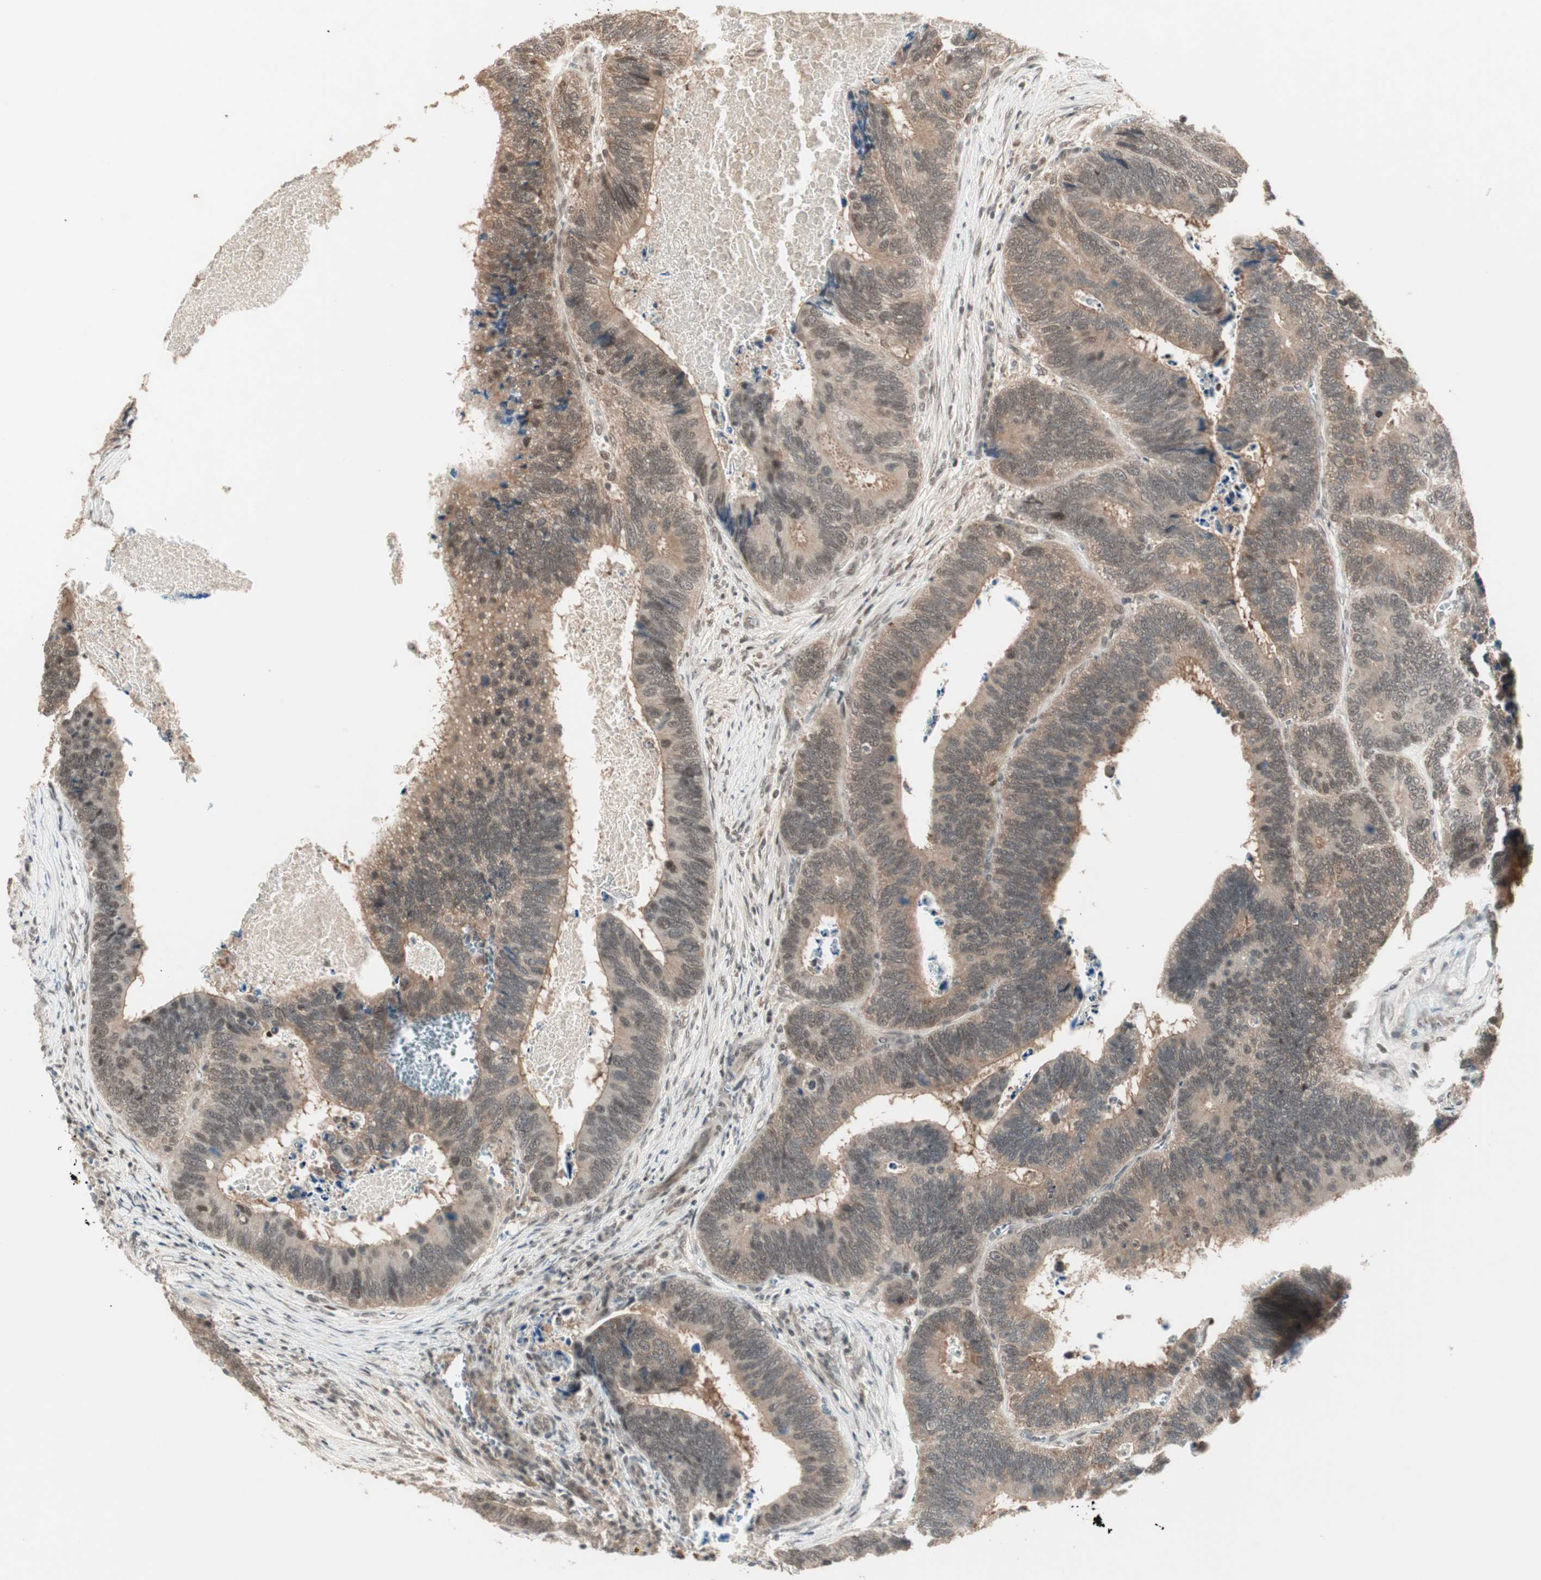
{"staining": {"intensity": "moderate", "quantity": ">75%", "location": "cytoplasmic/membranous,nuclear"}, "tissue": "colorectal cancer", "cell_type": "Tumor cells", "image_type": "cancer", "snomed": [{"axis": "morphology", "description": "Adenocarcinoma, NOS"}, {"axis": "topography", "description": "Colon"}], "caption": "A high-resolution histopathology image shows IHC staining of adenocarcinoma (colorectal), which reveals moderate cytoplasmic/membranous and nuclear staining in approximately >75% of tumor cells. The protein is shown in brown color, while the nuclei are stained blue.", "gene": "ZNF701", "patient": {"sex": "male", "age": 72}}